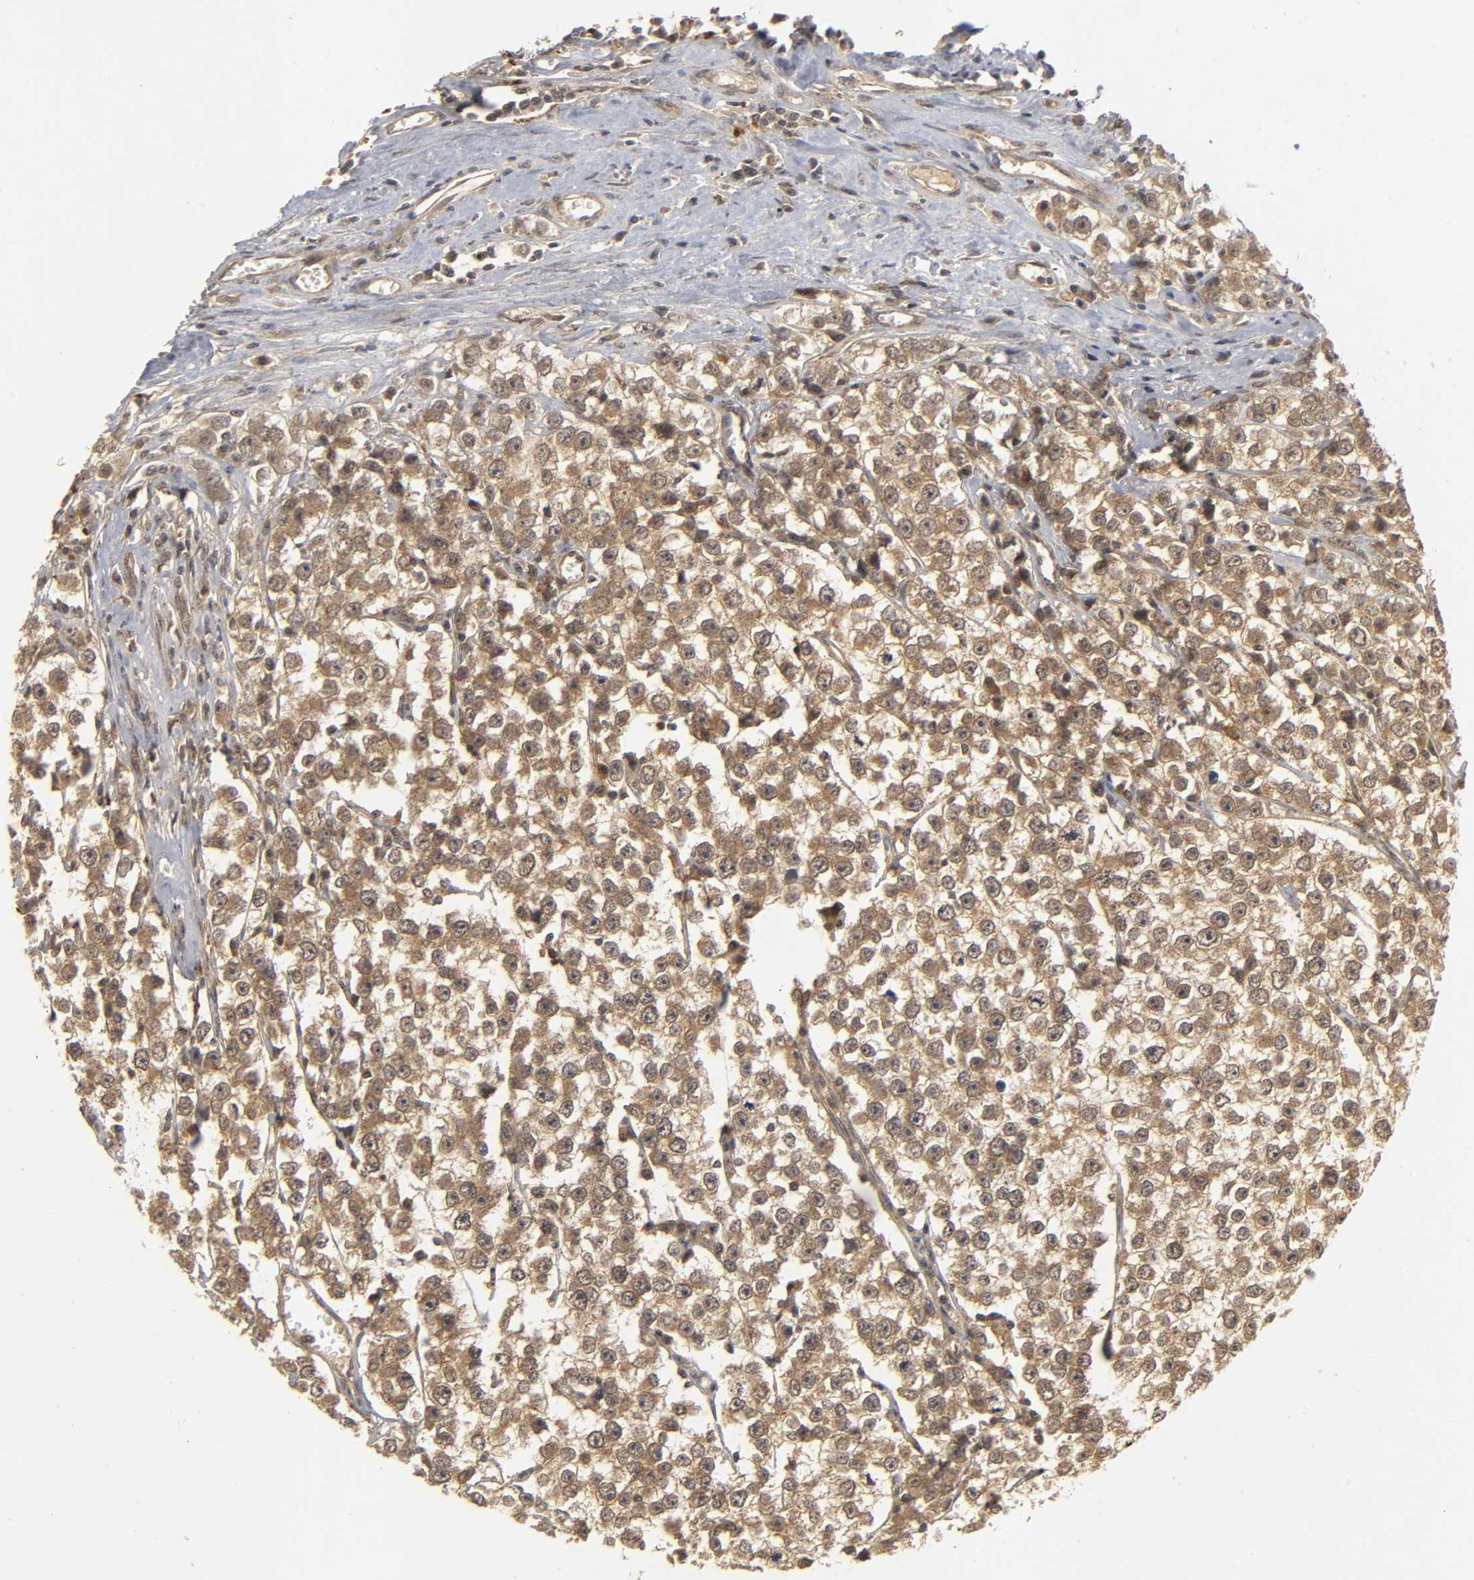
{"staining": {"intensity": "weak", "quantity": ">75%", "location": "cytoplasmic/membranous"}, "tissue": "testis cancer", "cell_type": "Tumor cells", "image_type": "cancer", "snomed": [{"axis": "morphology", "description": "Seminoma, NOS"}, {"axis": "morphology", "description": "Carcinoma, Embryonal, NOS"}, {"axis": "topography", "description": "Testis"}], "caption": "This image shows immunohistochemistry (IHC) staining of human testis cancer, with low weak cytoplasmic/membranous staining in approximately >75% of tumor cells.", "gene": "TRAF6", "patient": {"sex": "male", "age": 52}}